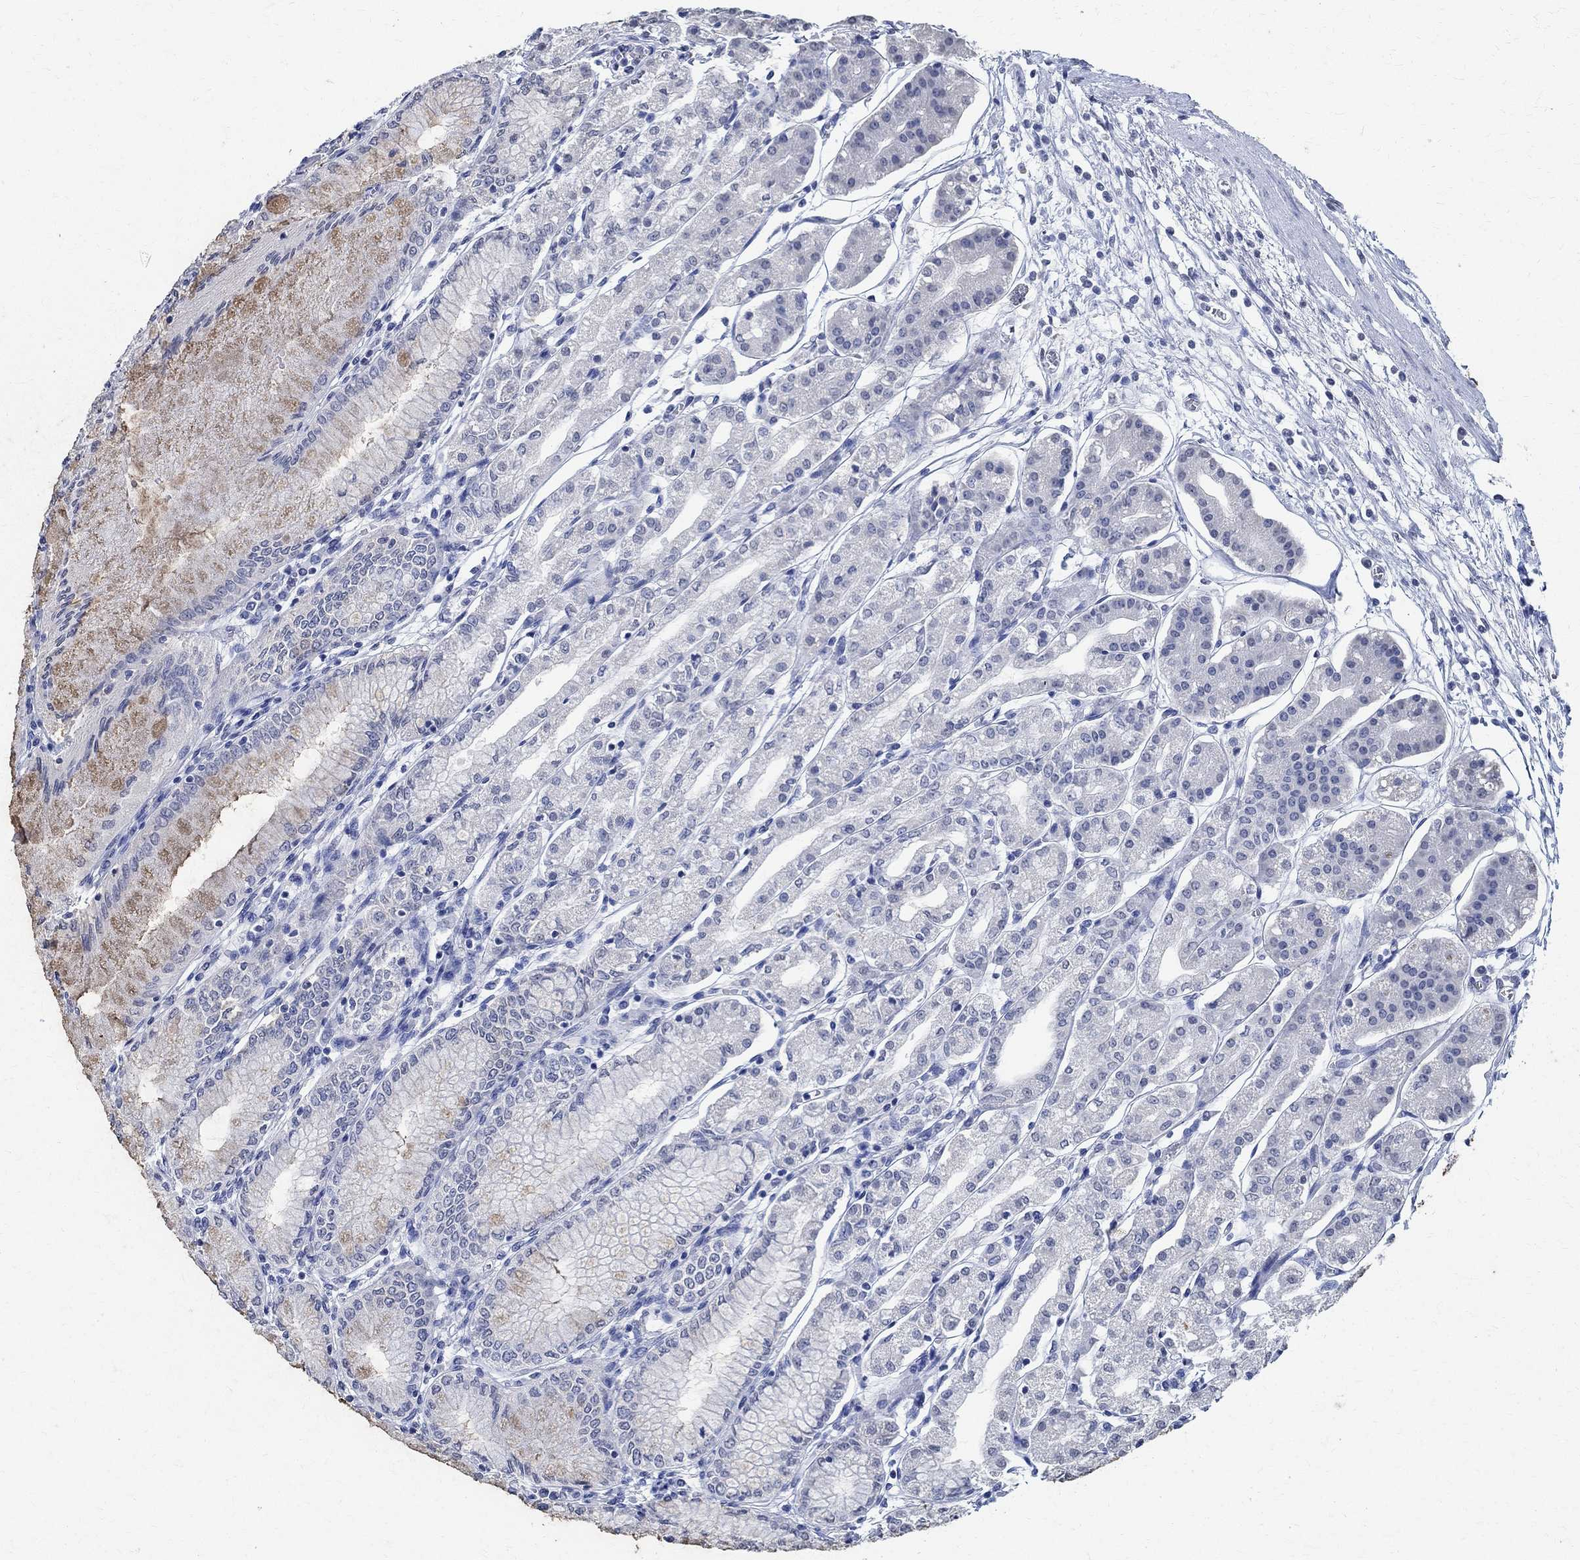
{"staining": {"intensity": "weak", "quantity": "<25%", "location": "cytoplasmic/membranous"}, "tissue": "stomach", "cell_type": "Glandular cells", "image_type": "normal", "snomed": [{"axis": "morphology", "description": "Normal tissue, NOS"}, {"axis": "topography", "description": "Skeletal muscle"}, {"axis": "topography", "description": "Stomach"}], "caption": "This is a photomicrograph of immunohistochemistry staining of unremarkable stomach, which shows no staining in glandular cells.", "gene": "TMEM221", "patient": {"sex": "female", "age": 57}}